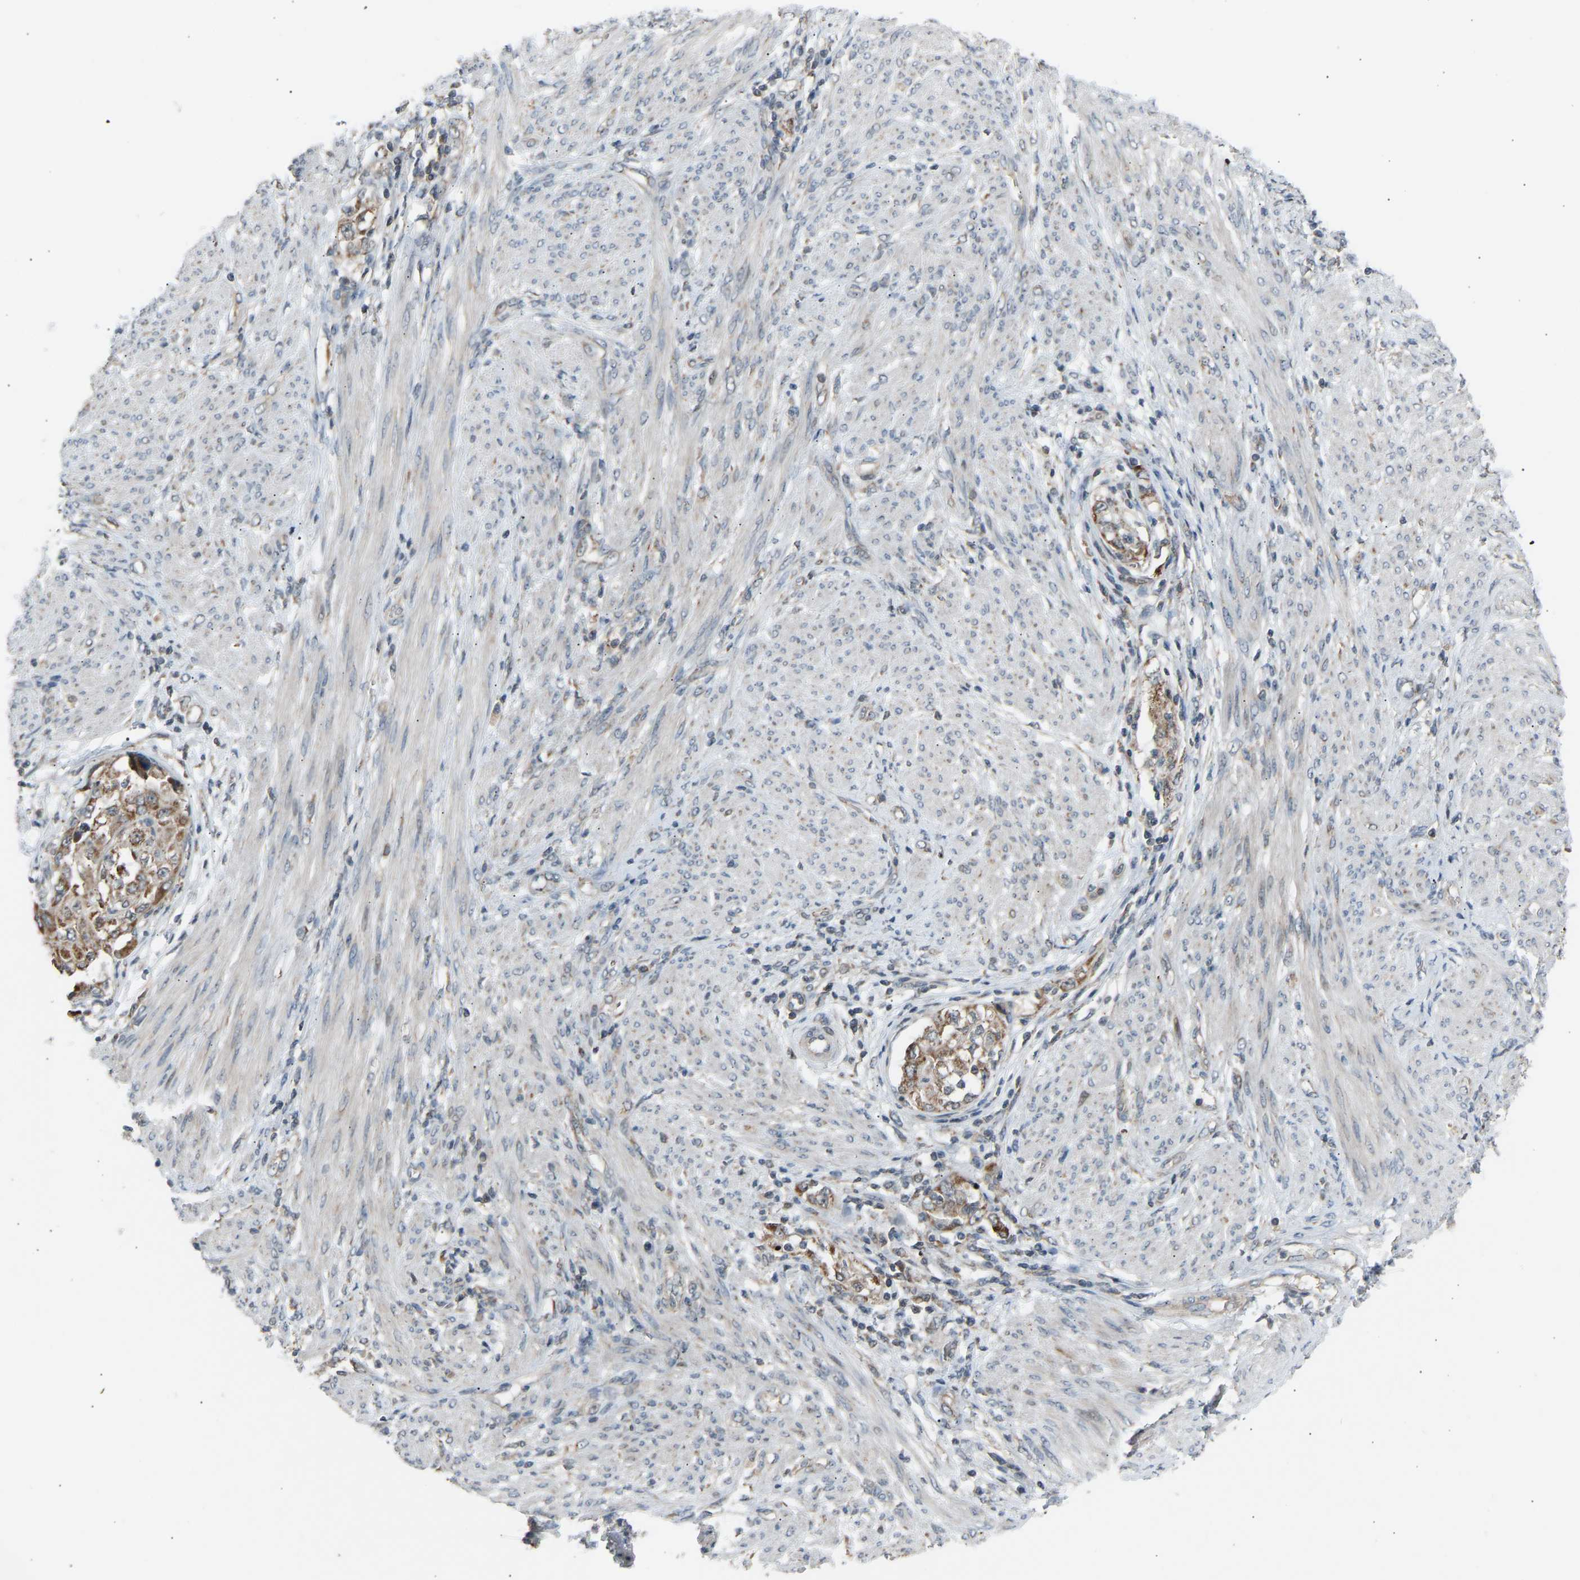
{"staining": {"intensity": "moderate", "quantity": ">75%", "location": "cytoplasmic/membranous"}, "tissue": "endometrial cancer", "cell_type": "Tumor cells", "image_type": "cancer", "snomed": [{"axis": "morphology", "description": "Adenocarcinoma, NOS"}, {"axis": "topography", "description": "Endometrium"}], "caption": "This is a micrograph of immunohistochemistry staining of endometrial adenocarcinoma, which shows moderate positivity in the cytoplasmic/membranous of tumor cells.", "gene": "SLIRP", "patient": {"sex": "female", "age": 85}}